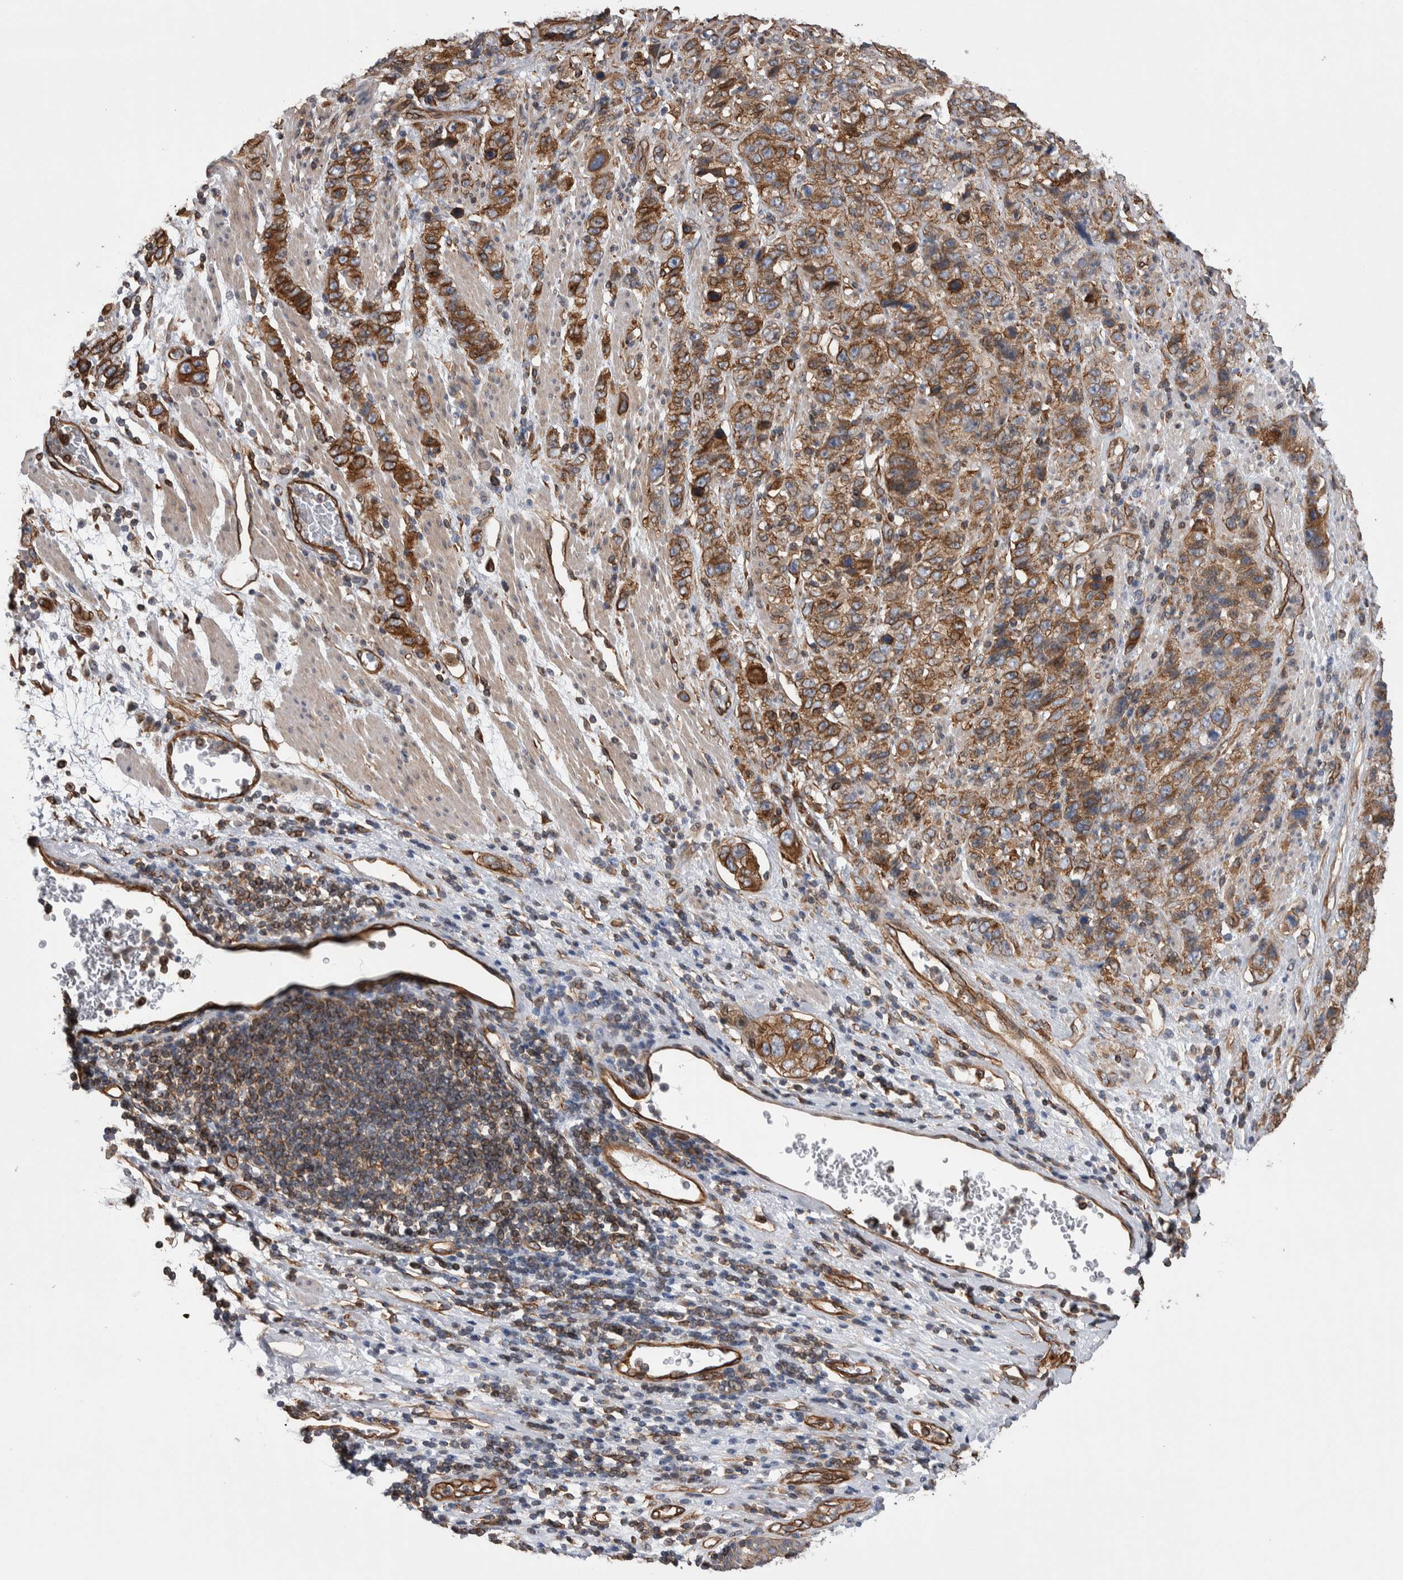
{"staining": {"intensity": "strong", "quantity": ">75%", "location": "cytoplasmic/membranous"}, "tissue": "stomach cancer", "cell_type": "Tumor cells", "image_type": "cancer", "snomed": [{"axis": "morphology", "description": "Adenocarcinoma, NOS"}, {"axis": "topography", "description": "Stomach"}], "caption": "Adenocarcinoma (stomach) tissue reveals strong cytoplasmic/membranous expression in about >75% of tumor cells, visualized by immunohistochemistry.", "gene": "KIF12", "patient": {"sex": "male", "age": 48}}